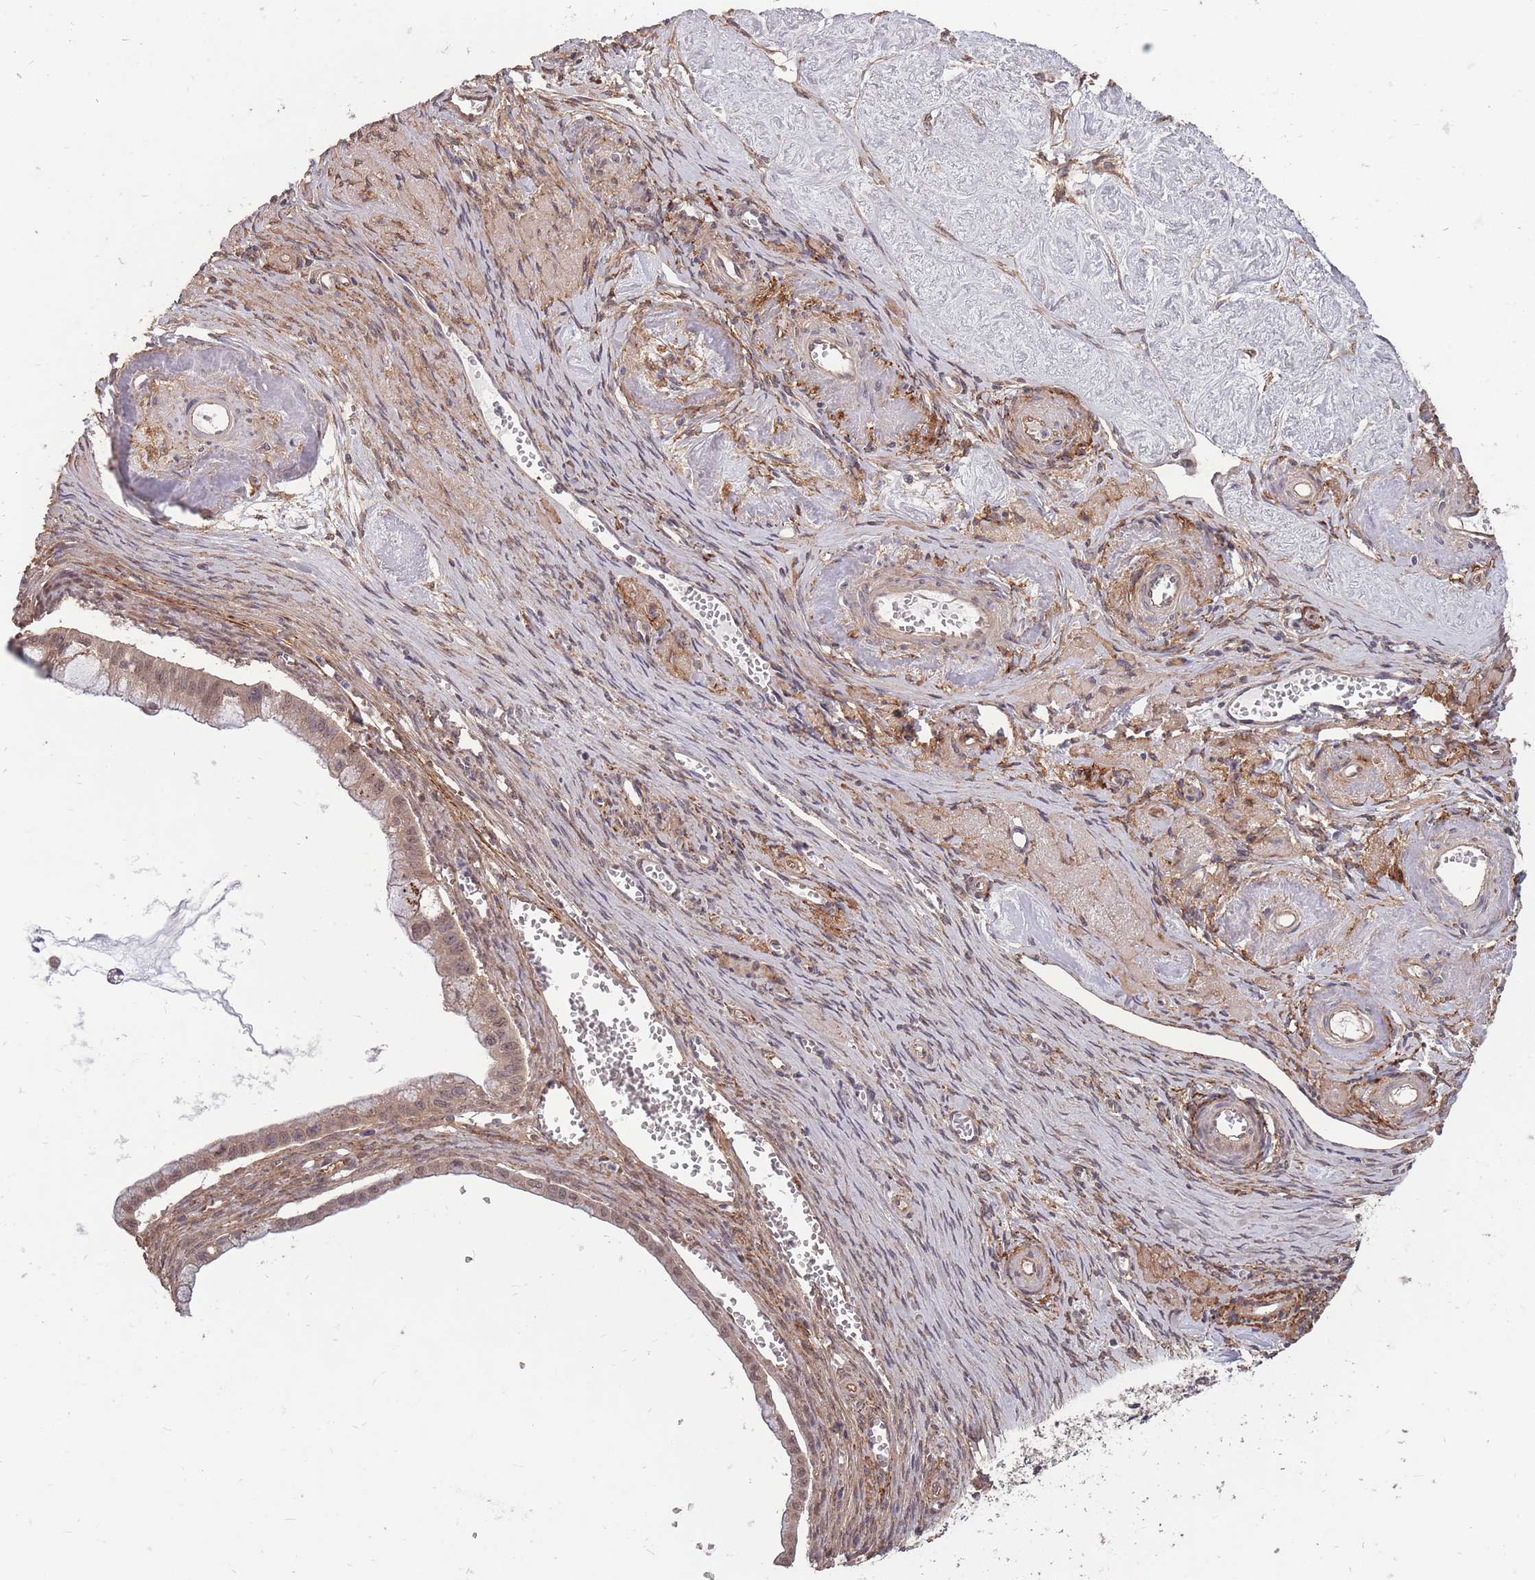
{"staining": {"intensity": "weak", "quantity": "25%-75%", "location": "cytoplasmic/membranous,nuclear"}, "tissue": "ovarian cancer", "cell_type": "Tumor cells", "image_type": "cancer", "snomed": [{"axis": "morphology", "description": "Cystadenocarcinoma, mucinous, NOS"}, {"axis": "topography", "description": "Ovary"}], "caption": "Protein expression analysis of ovarian cancer demonstrates weak cytoplasmic/membranous and nuclear positivity in approximately 25%-75% of tumor cells.", "gene": "DYNC1LI2", "patient": {"sex": "female", "age": 59}}